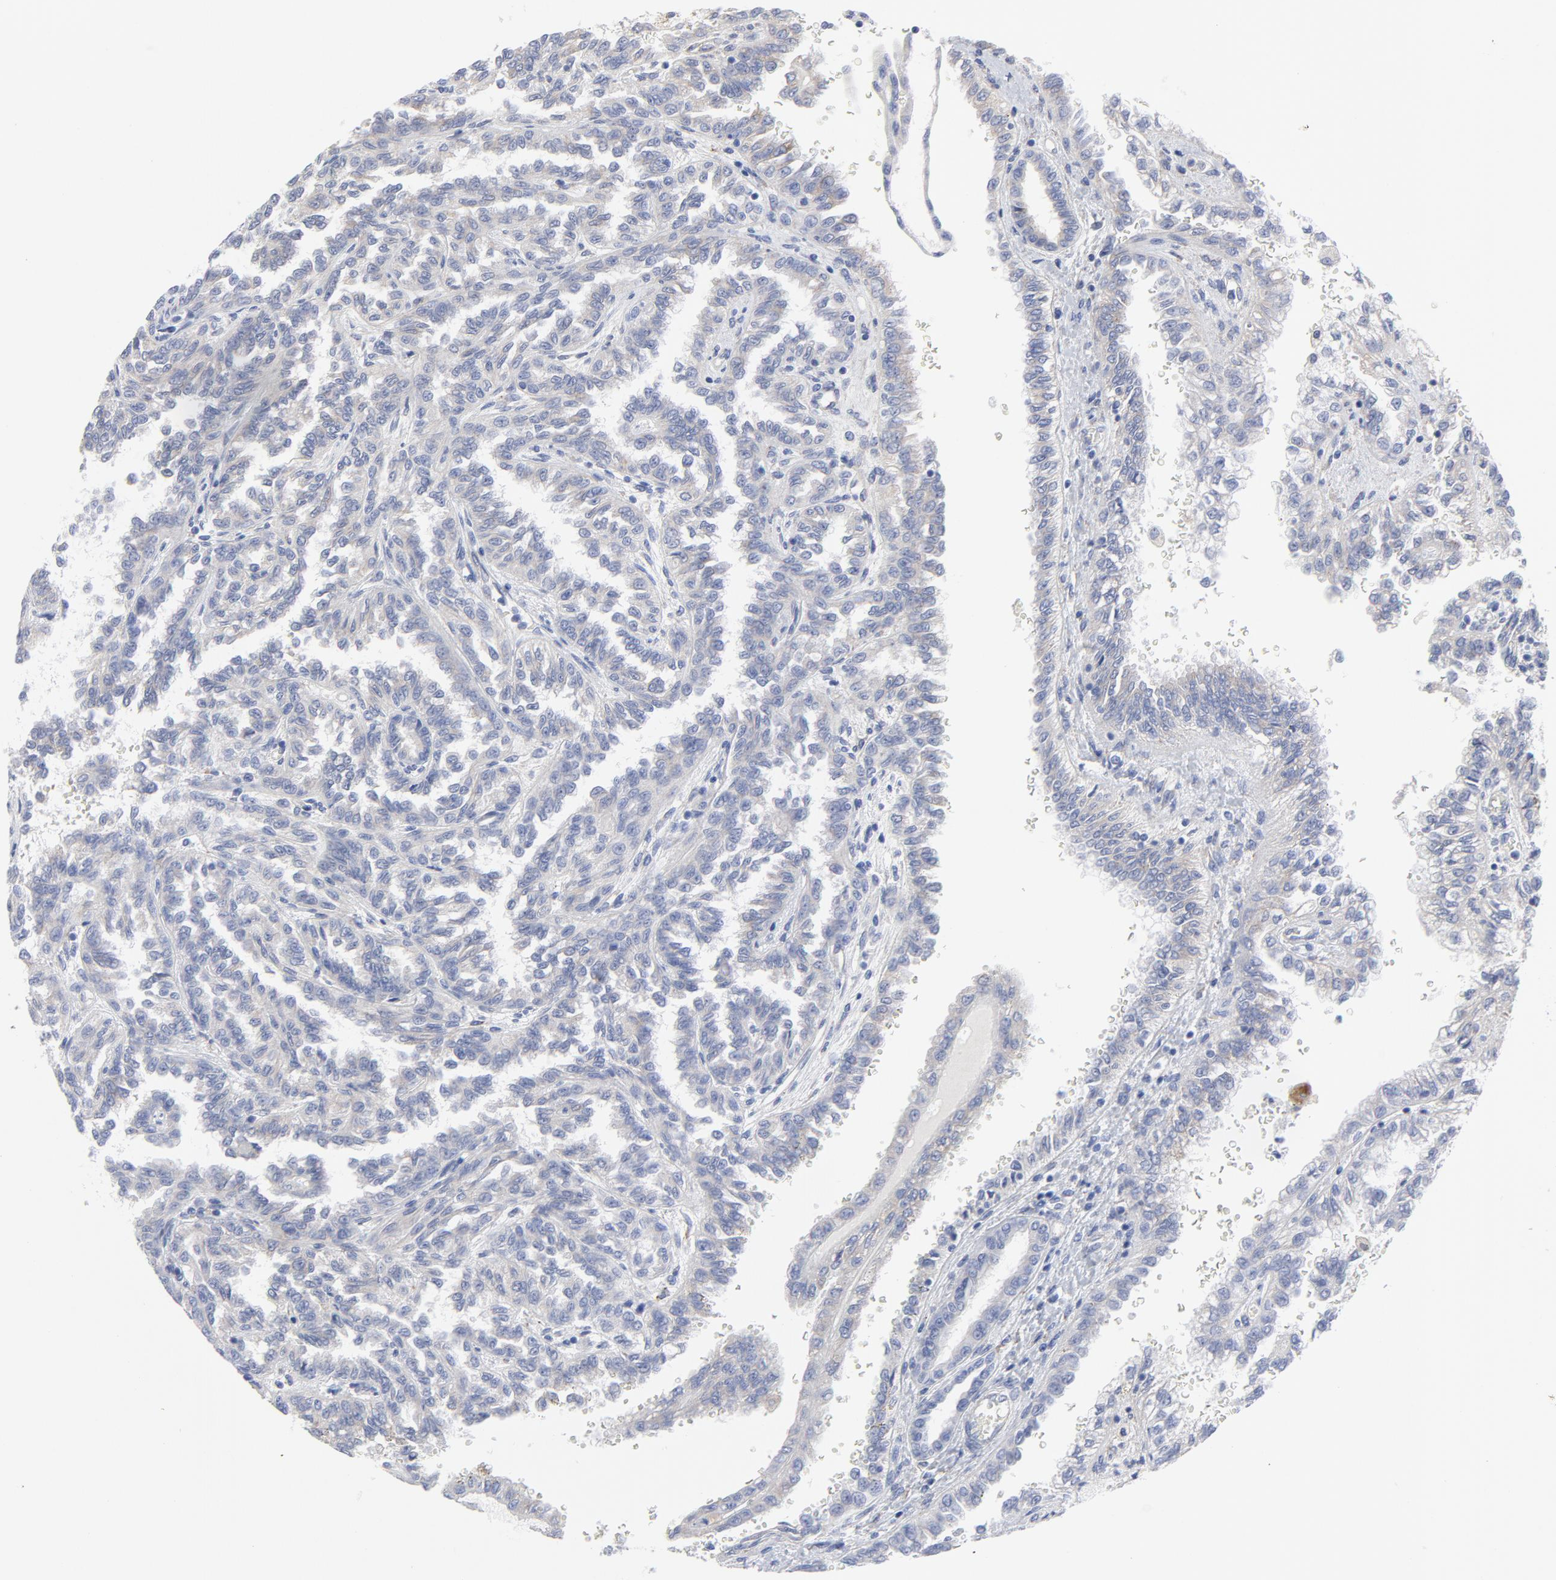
{"staining": {"intensity": "negative", "quantity": "none", "location": "none"}, "tissue": "renal cancer", "cell_type": "Tumor cells", "image_type": "cancer", "snomed": [{"axis": "morphology", "description": "Inflammation, NOS"}, {"axis": "morphology", "description": "Adenocarcinoma, NOS"}, {"axis": "topography", "description": "Kidney"}], "caption": "Tumor cells show no significant positivity in renal adenocarcinoma.", "gene": "RAPGEF3", "patient": {"sex": "male", "age": 68}}